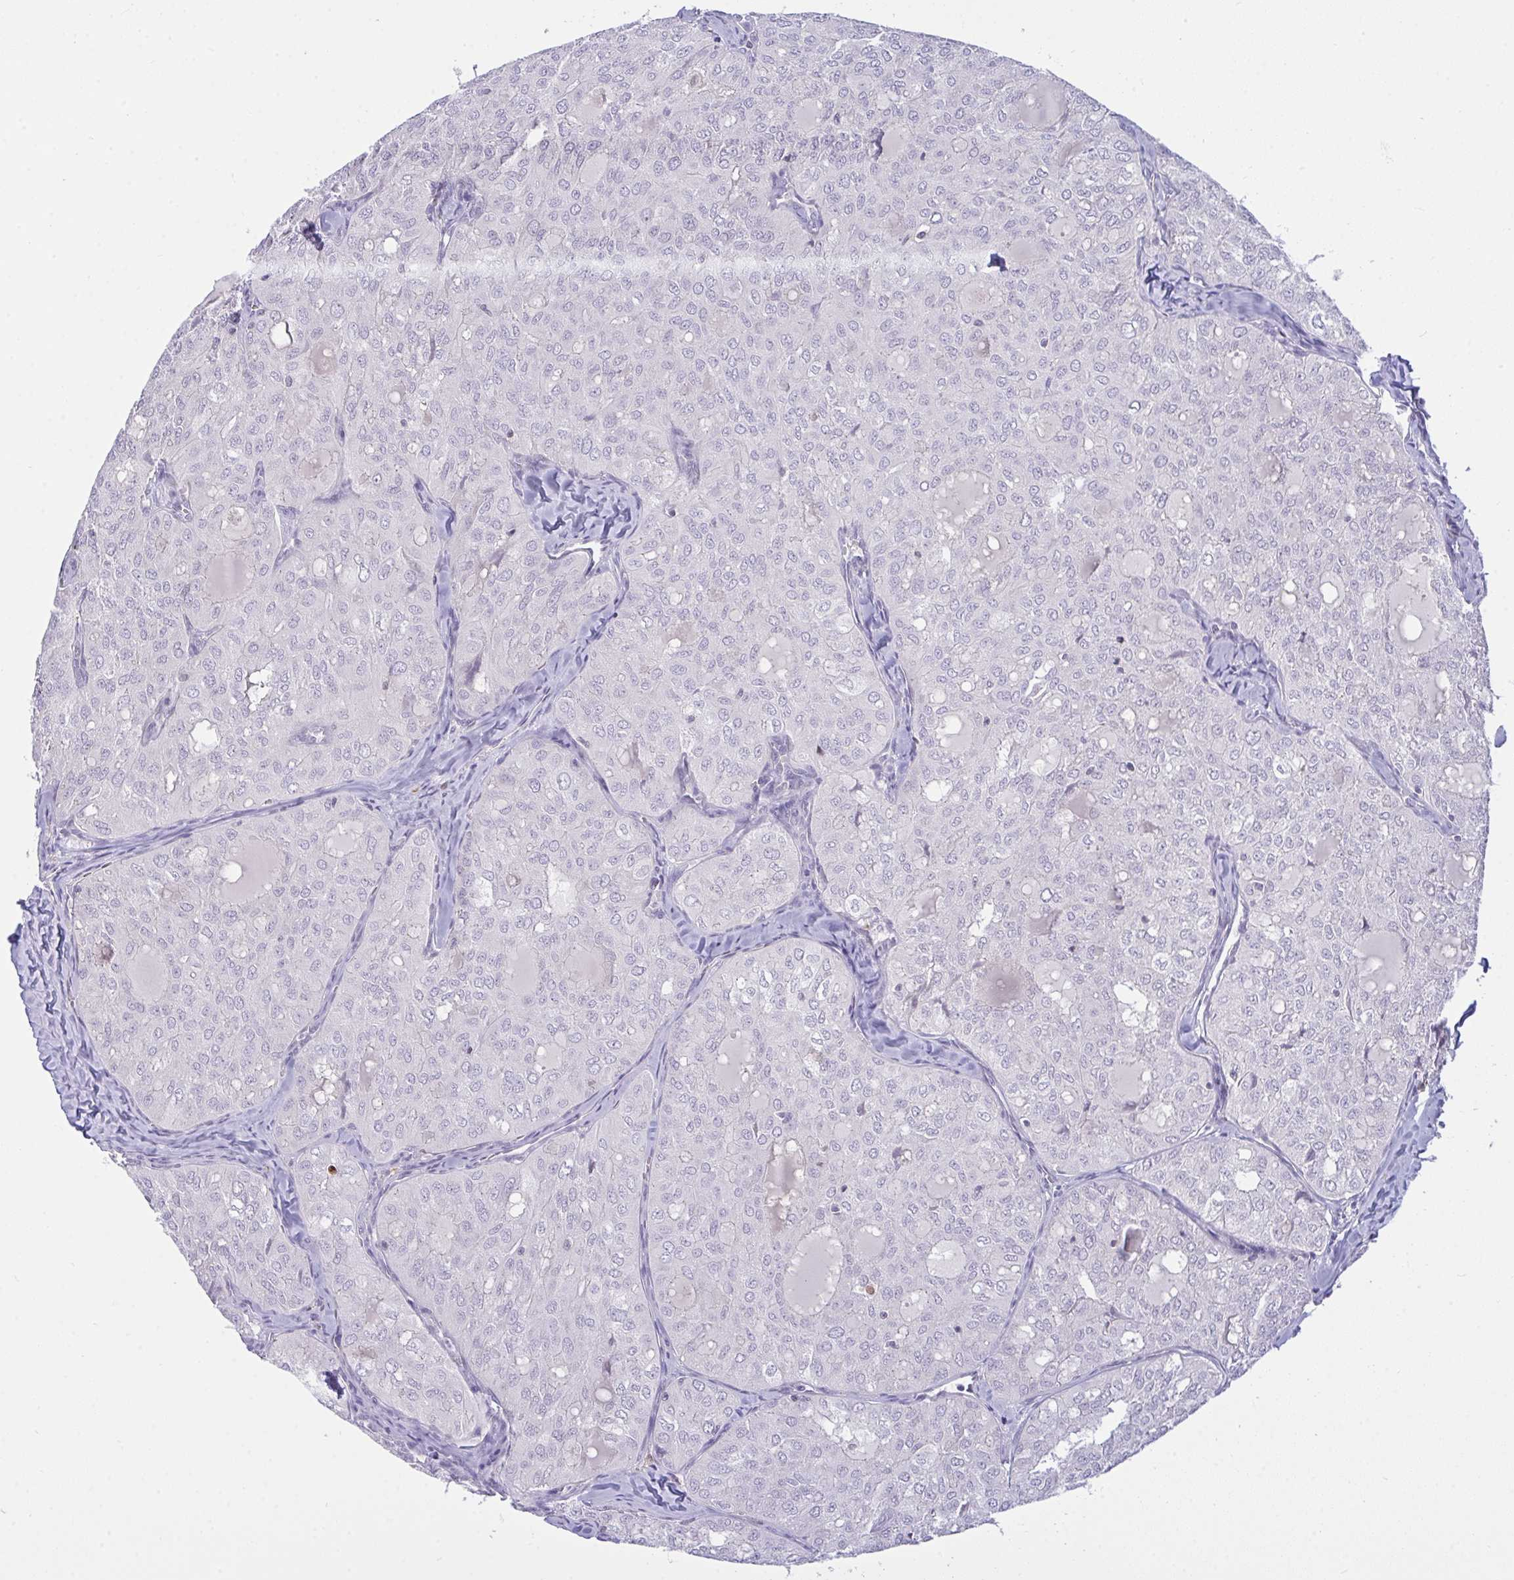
{"staining": {"intensity": "negative", "quantity": "none", "location": "none"}, "tissue": "thyroid cancer", "cell_type": "Tumor cells", "image_type": "cancer", "snomed": [{"axis": "morphology", "description": "Follicular adenoma carcinoma, NOS"}, {"axis": "topography", "description": "Thyroid gland"}], "caption": "Immunohistochemical staining of human thyroid follicular adenoma carcinoma displays no significant expression in tumor cells.", "gene": "SEMA6B", "patient": {"sex": "male", "age": 75}}